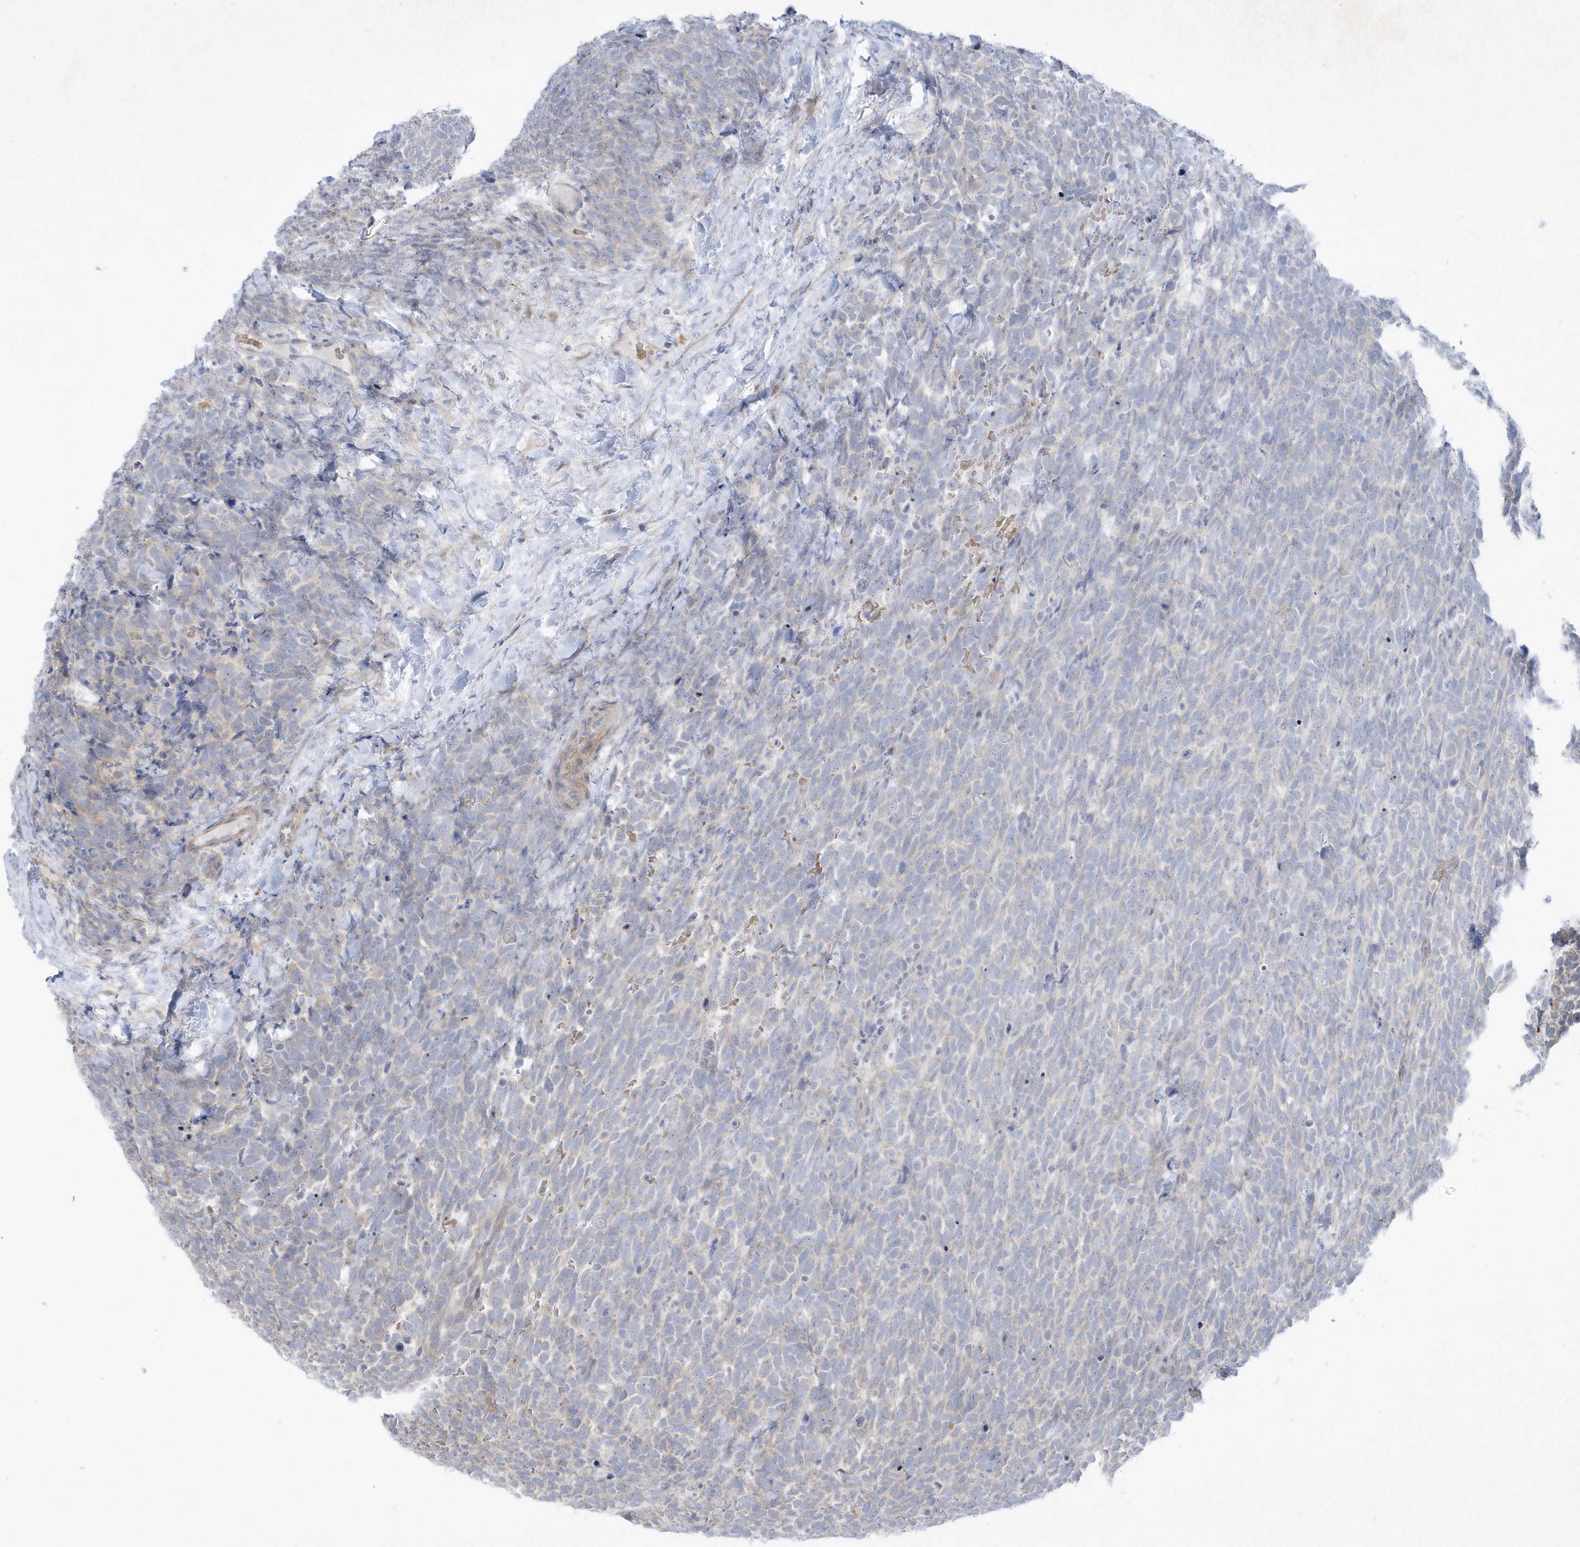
{"staining": {"intensity": "negative", "quantity": "none", "location": "none"}, "tissue": "urothelial cancer", "cell_type": "Tumor cells", "image_type": "cancer", "snomed": [{"axis": "morphology", "description": "Urothelial carcinoma, High grade"}, {"axis": "topography", "description": "Urinary bladder"}], "caption": "Urothelial carcinoma (high-grade) was stained to show a protein in brown. There is no significant positivity in tumor cells. (DAB immunohistochemistry (IHC), high magnification).", "gene": "LARS1", "patient": {"sex": "female", "age": 82}}